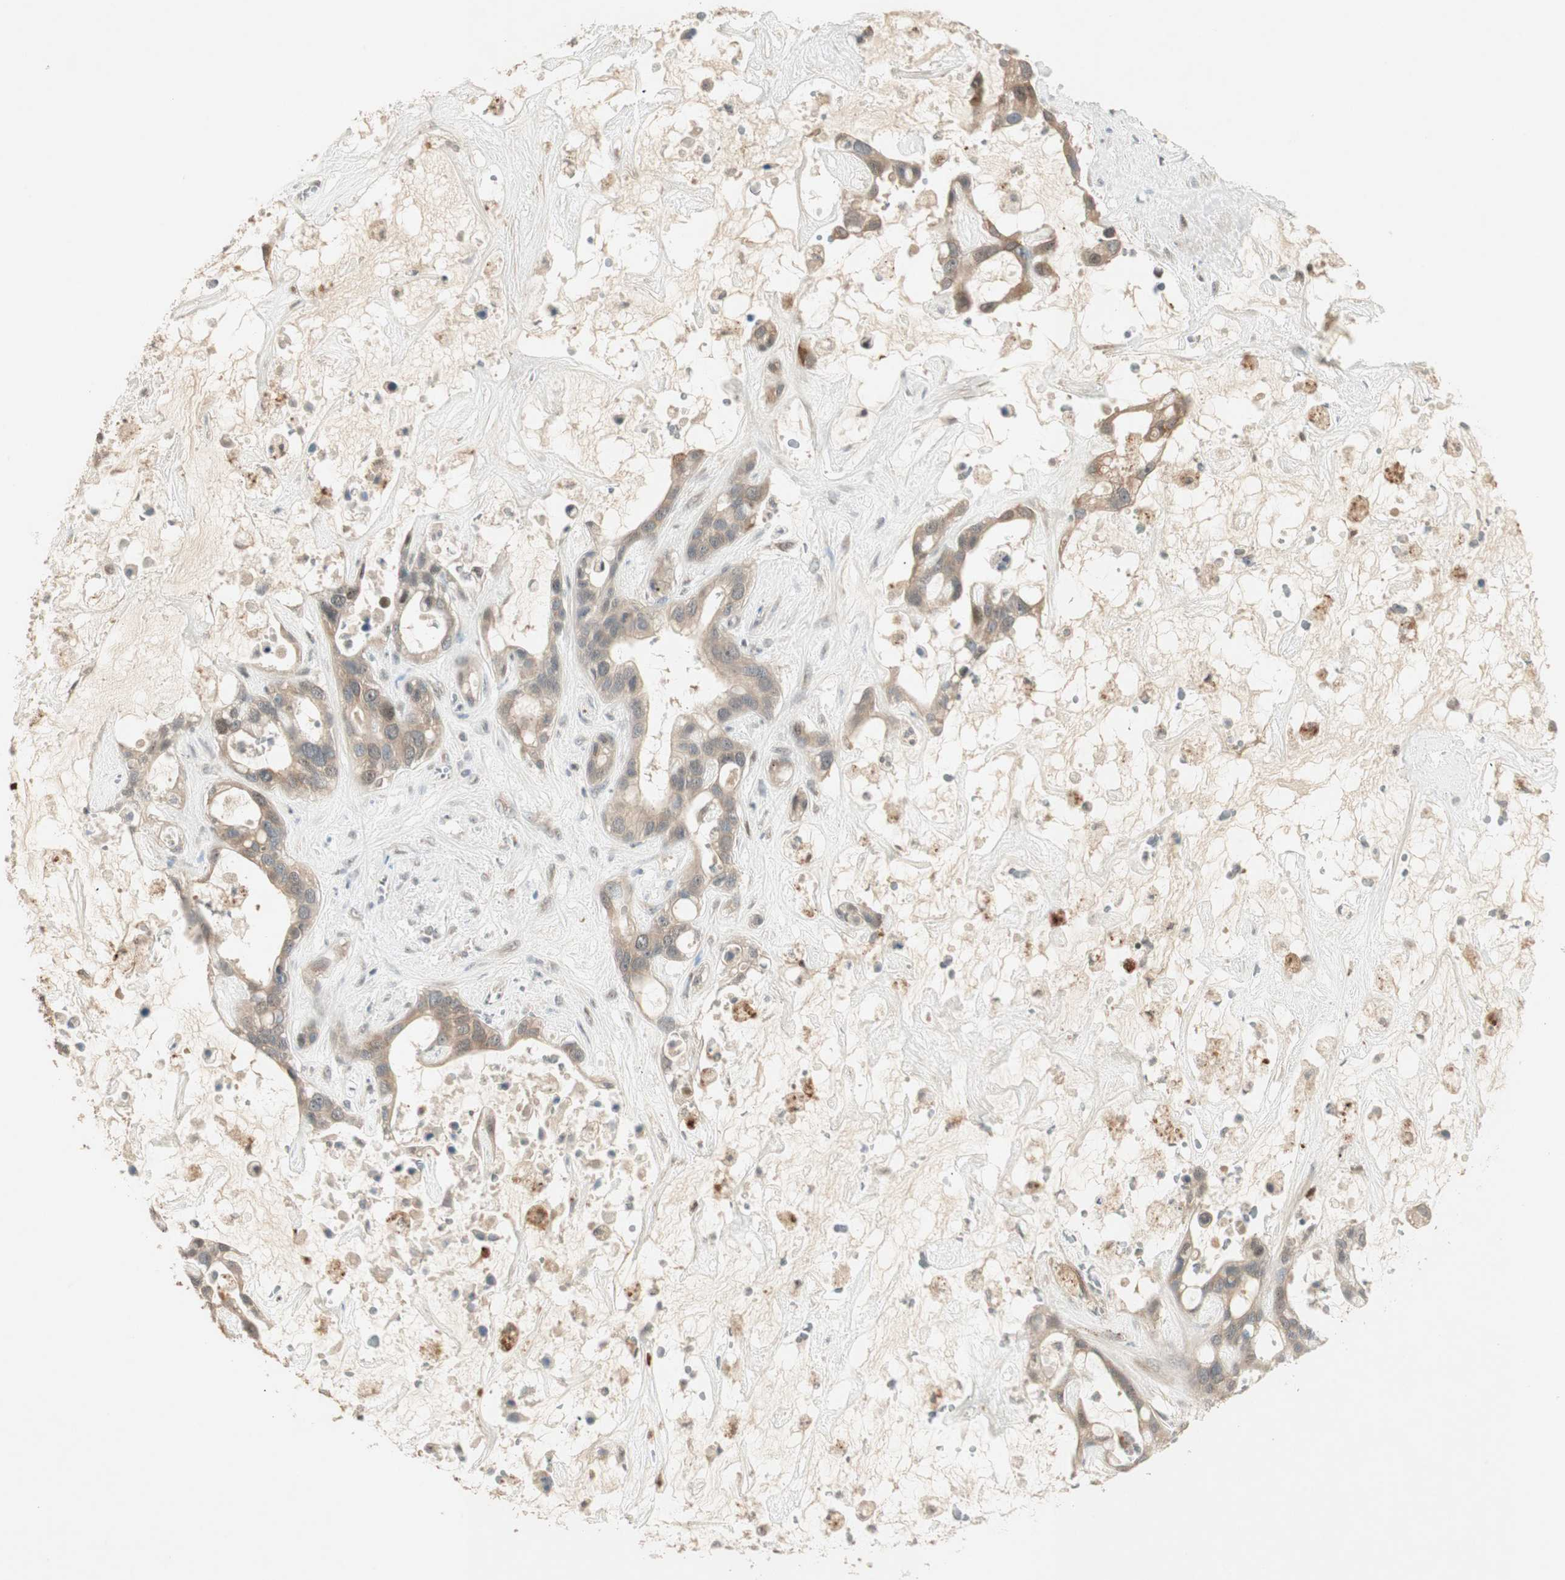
{"staining": {"intensity": "weak", "quantity": "25%-75%", "location": "cytoplasmic/membranous"}, "tissue": "liver cancer", "cell_type": "Tumor cells", "image_type": "cancer", "snomed": [{"axis": "morphology", "description": "Cholangiocarcinoma"}, {"axis": "topography", "description": "Liver"}], "caption": "Liver cancer (cholangiocarcinoma) stained with DAB (3,3'-diaminobenzidine) immunohistochemistry (IHC) exhibits low levels of weak cytoplasmic/membranous positivity in approximately 25%-75% of tumor cells. (DAB (3,3'-diaminobenzidine) IHC with brightfield microscopy, high magnification).", "gene": "ACSL5", "patient": {"sex": "female", "age": 65}}